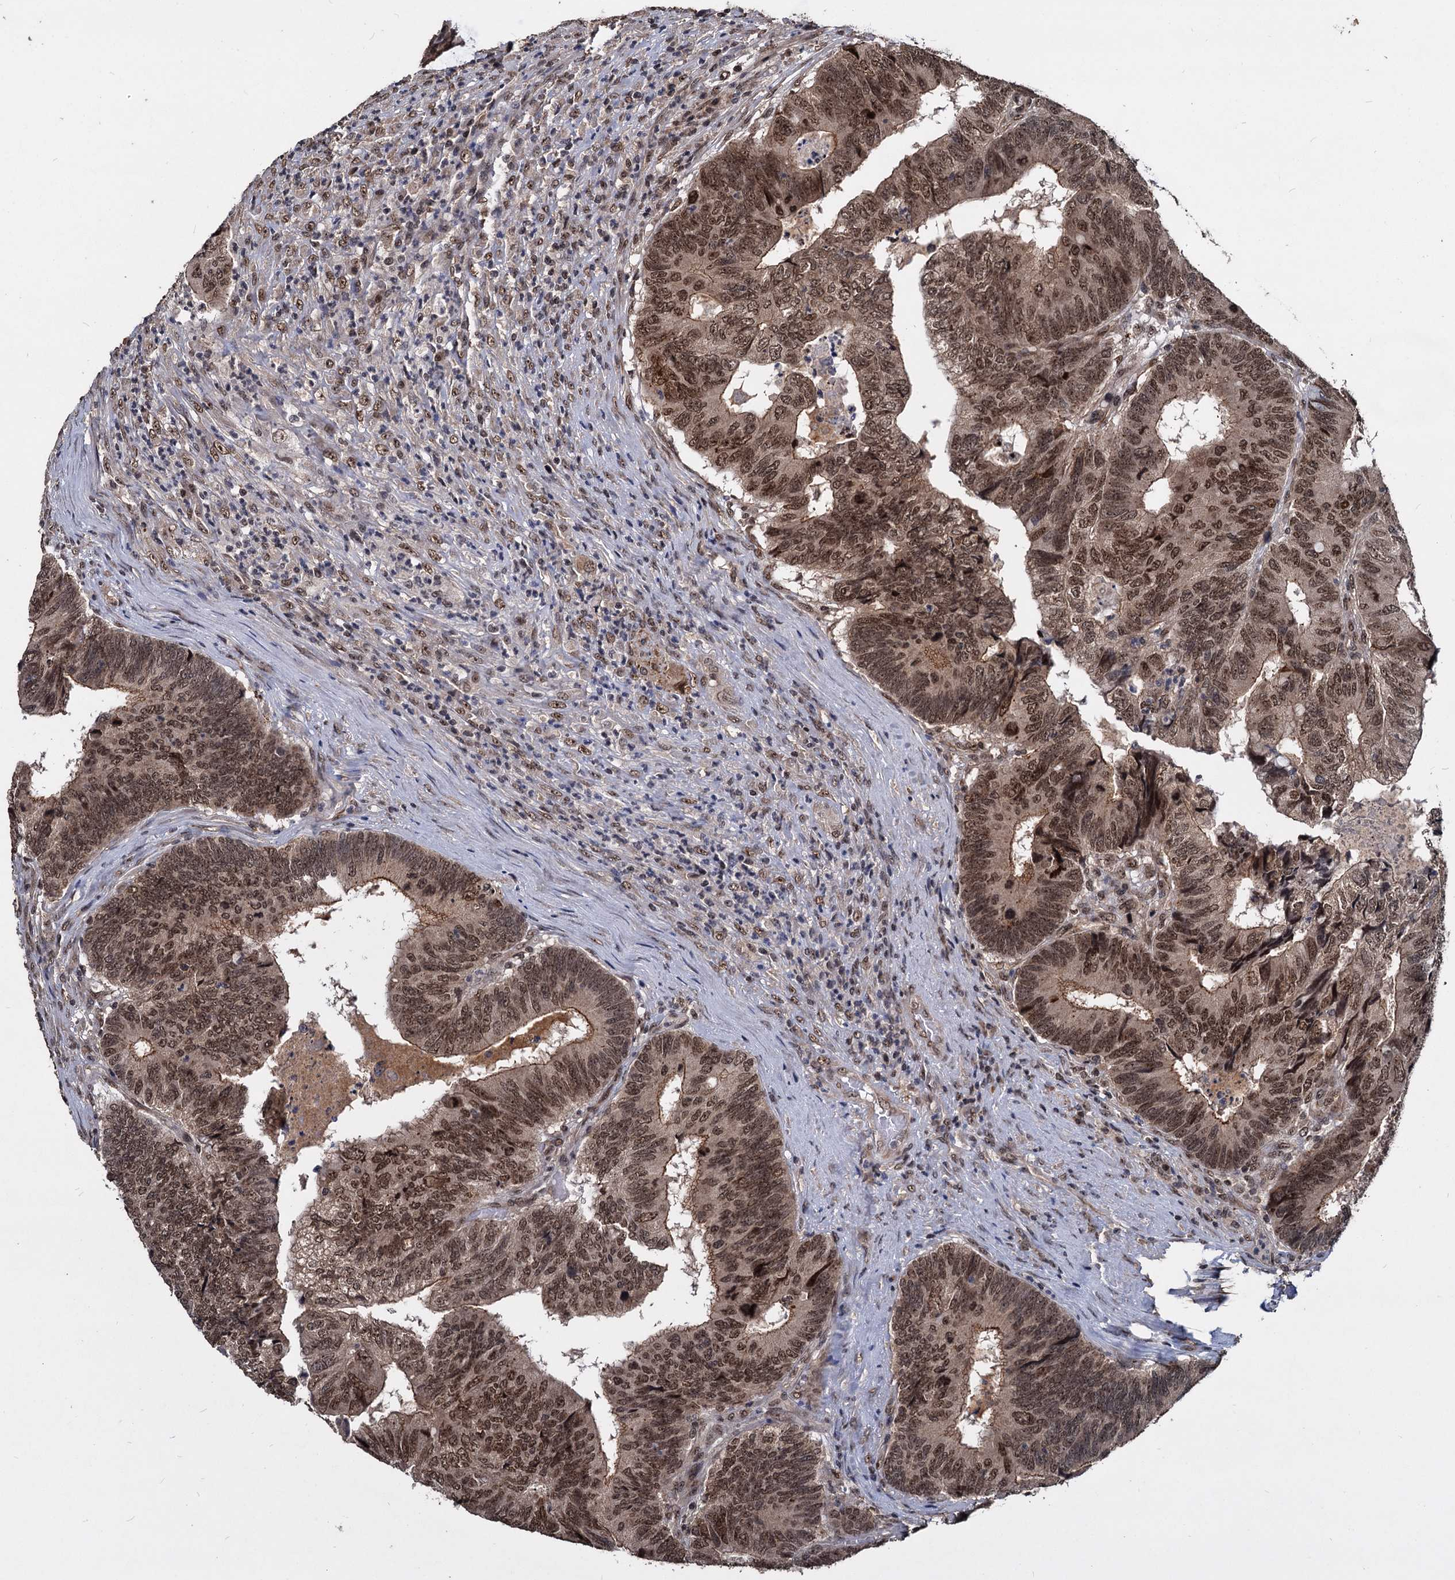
{"staining": {"intensity": "moderate", "quantity": ">75%", "location": "cytoplasmic/membranous,nuclear"}, "tissue": "colorectal cancer", "cell_type": "Tumor cells", "image_type": "cancer", "snomed": [{"axis": "morphology", "description": "Adenocarcinoma, NOS"}, {"axis": "topography", "description": "Colon"}], "caption": "A brown stain labels moderate cytoplasmic/membranous and nuclear positivity of a protein in human colorectal cancer tumor cells.", "gene": "FAM216B", "patient": {"sex": "female", "age": 67}}